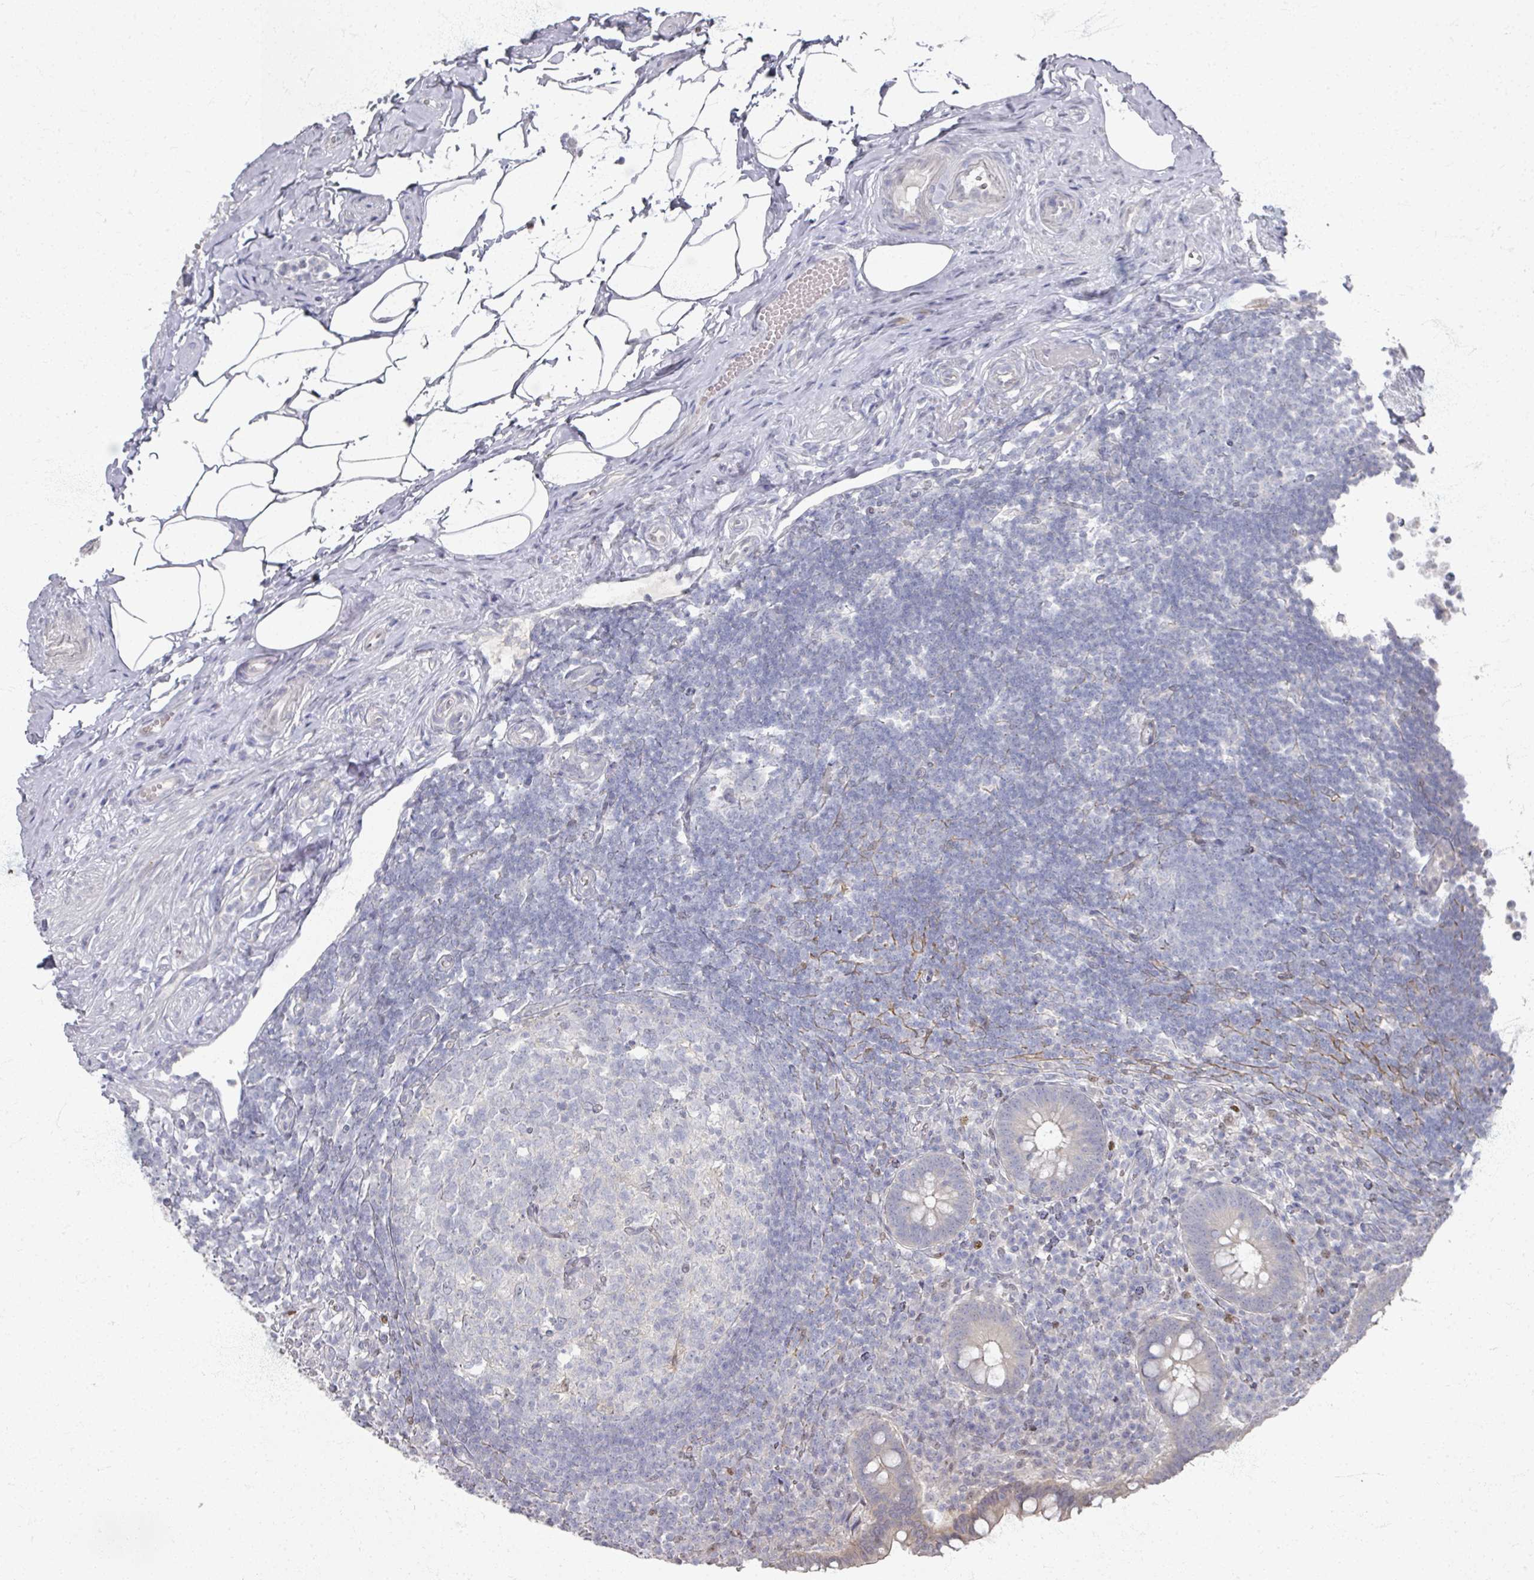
{"staining": {"intensity": "negative", "quantity": "none", "location": "none"}, "tissue": "appendix", "cell_type": "Glandular cells", "image_type": "normal", "snomed": [{"axis": "morphology", "description": "Normal tissue, NOS"}, {"axis": "topography", "description": "Appendix"}], "caption": "Glandular cells are negative for brown protein staining in benign appendix. The staining was performed using DAB (3,3'-diaminobenzidine) to visualize the protein expression in brown, while the nuclei were stained in blue with hematoxylin (Magnification: 20x).", "gene": "TTYH3", "patient": {"sex": "female", "age": 56}}